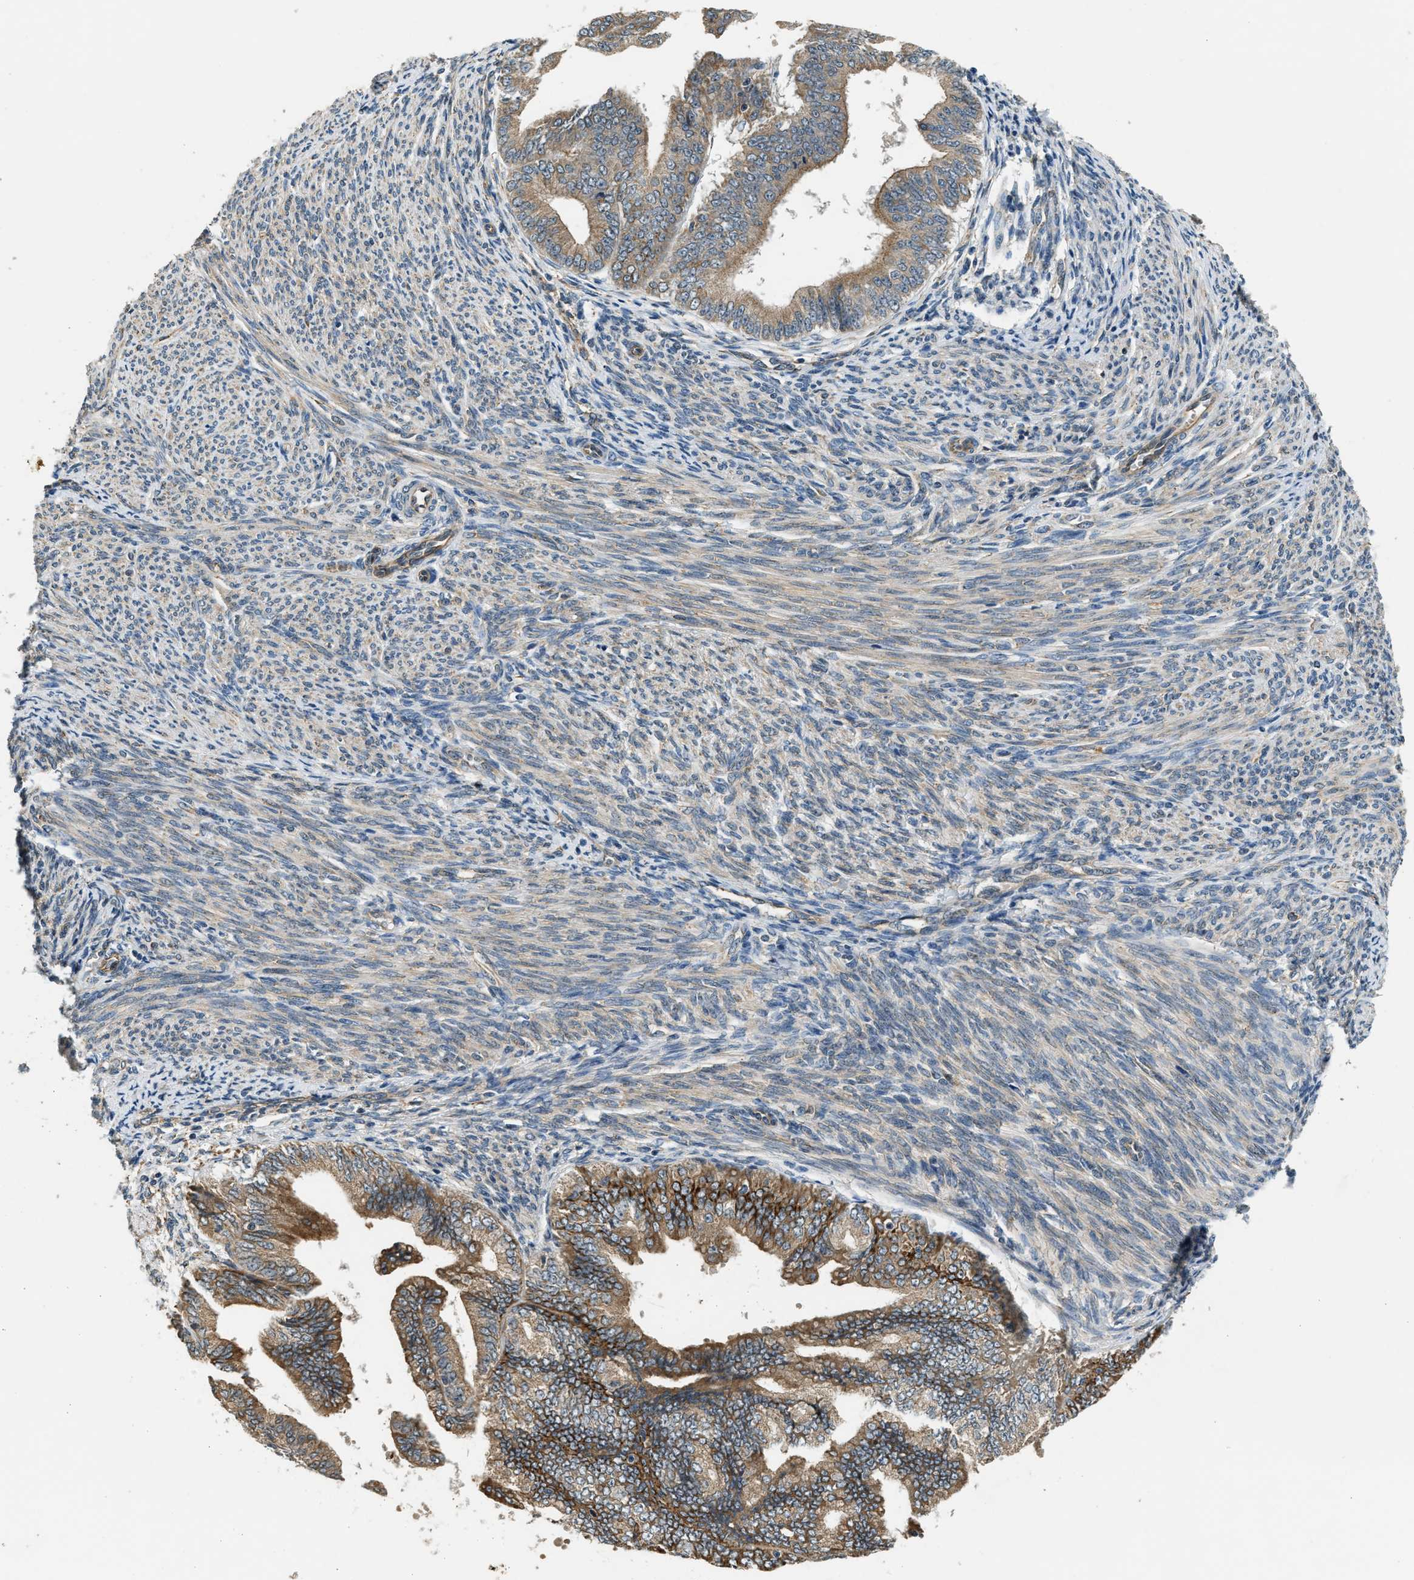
{"staining": {"intensity": "moderate", "quantity": ">75%", "location": "cytoplasmic/membranous"}, "tissue": "endometrial cancer", "cell_type": "Tumor cells", "image_type": "cancer", "snomed": [{"axis": "morphology", "description": "Adenocarcinoma, NOS"}, {"axis": "topography", "description": "Endometrium"}], "caption": "Tumor cells display moderate cytoplasmic/membranous positivity in about >75% of cells in endometrial adenocarcinoma.", "gene": "ALOX12", "patient": {"sex": "female", "age": 63}}